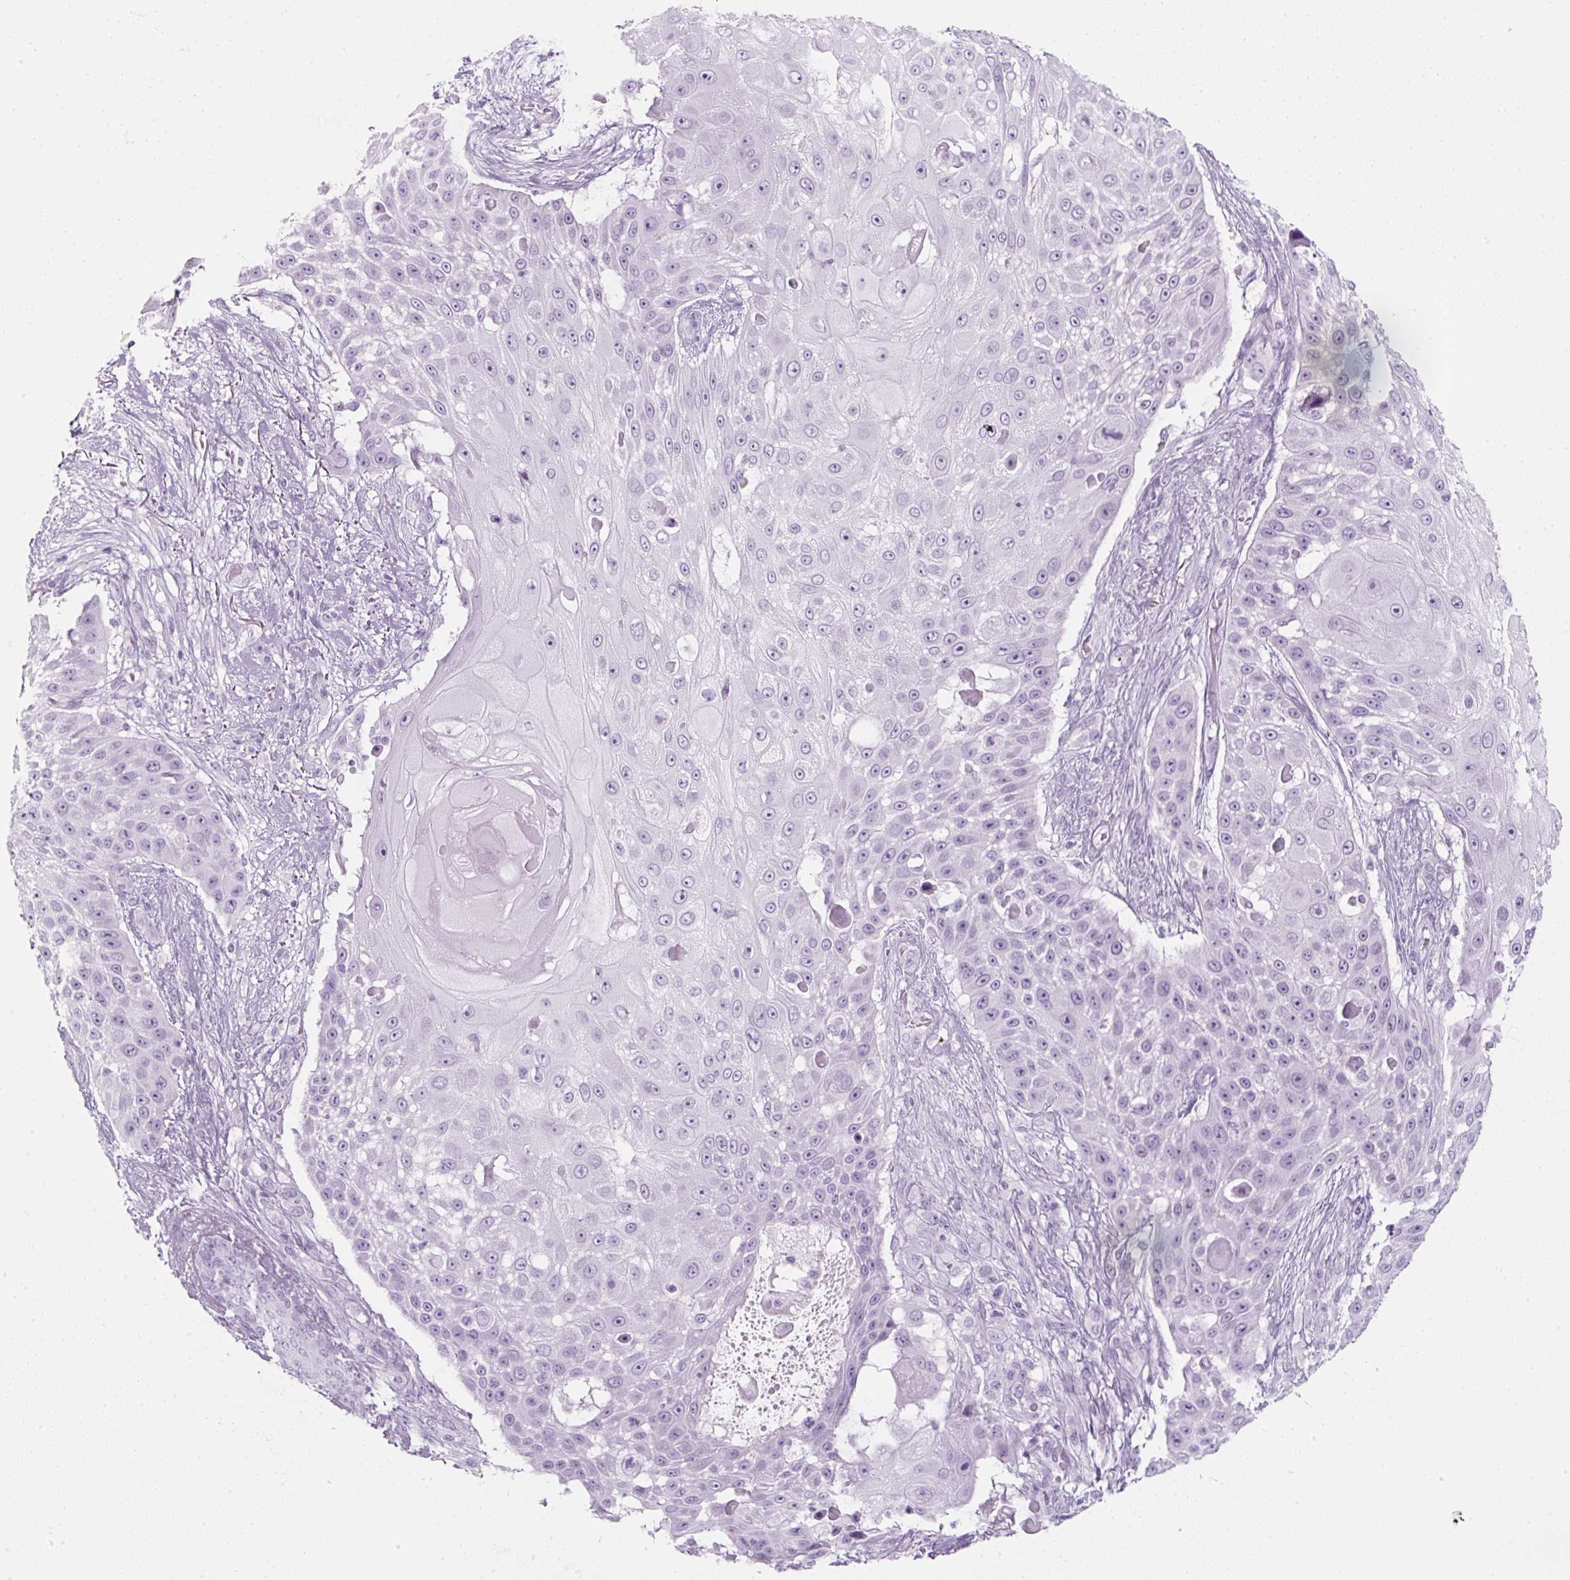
{"staining": {"intensity": "negative", "quantity": "none", "location": "none"}, "tissue": "skin cancer", "cell_type": "Tumor cells", "image_type": "cancer", "snomed": [{"axis": "morphology", "description": "Squamous cell carcinoma, NOS"}, {"axis": "topography", "description": "Skin"}], "caption": "DAB (3,3'-diaminobenzidine) immunohistochemical staining of human skin cancer (squamous cell carcinoma) displays no significant expression in tumor cells.", "gene": "PF4V1", "patient": {"sex": "female", "age": 86}}